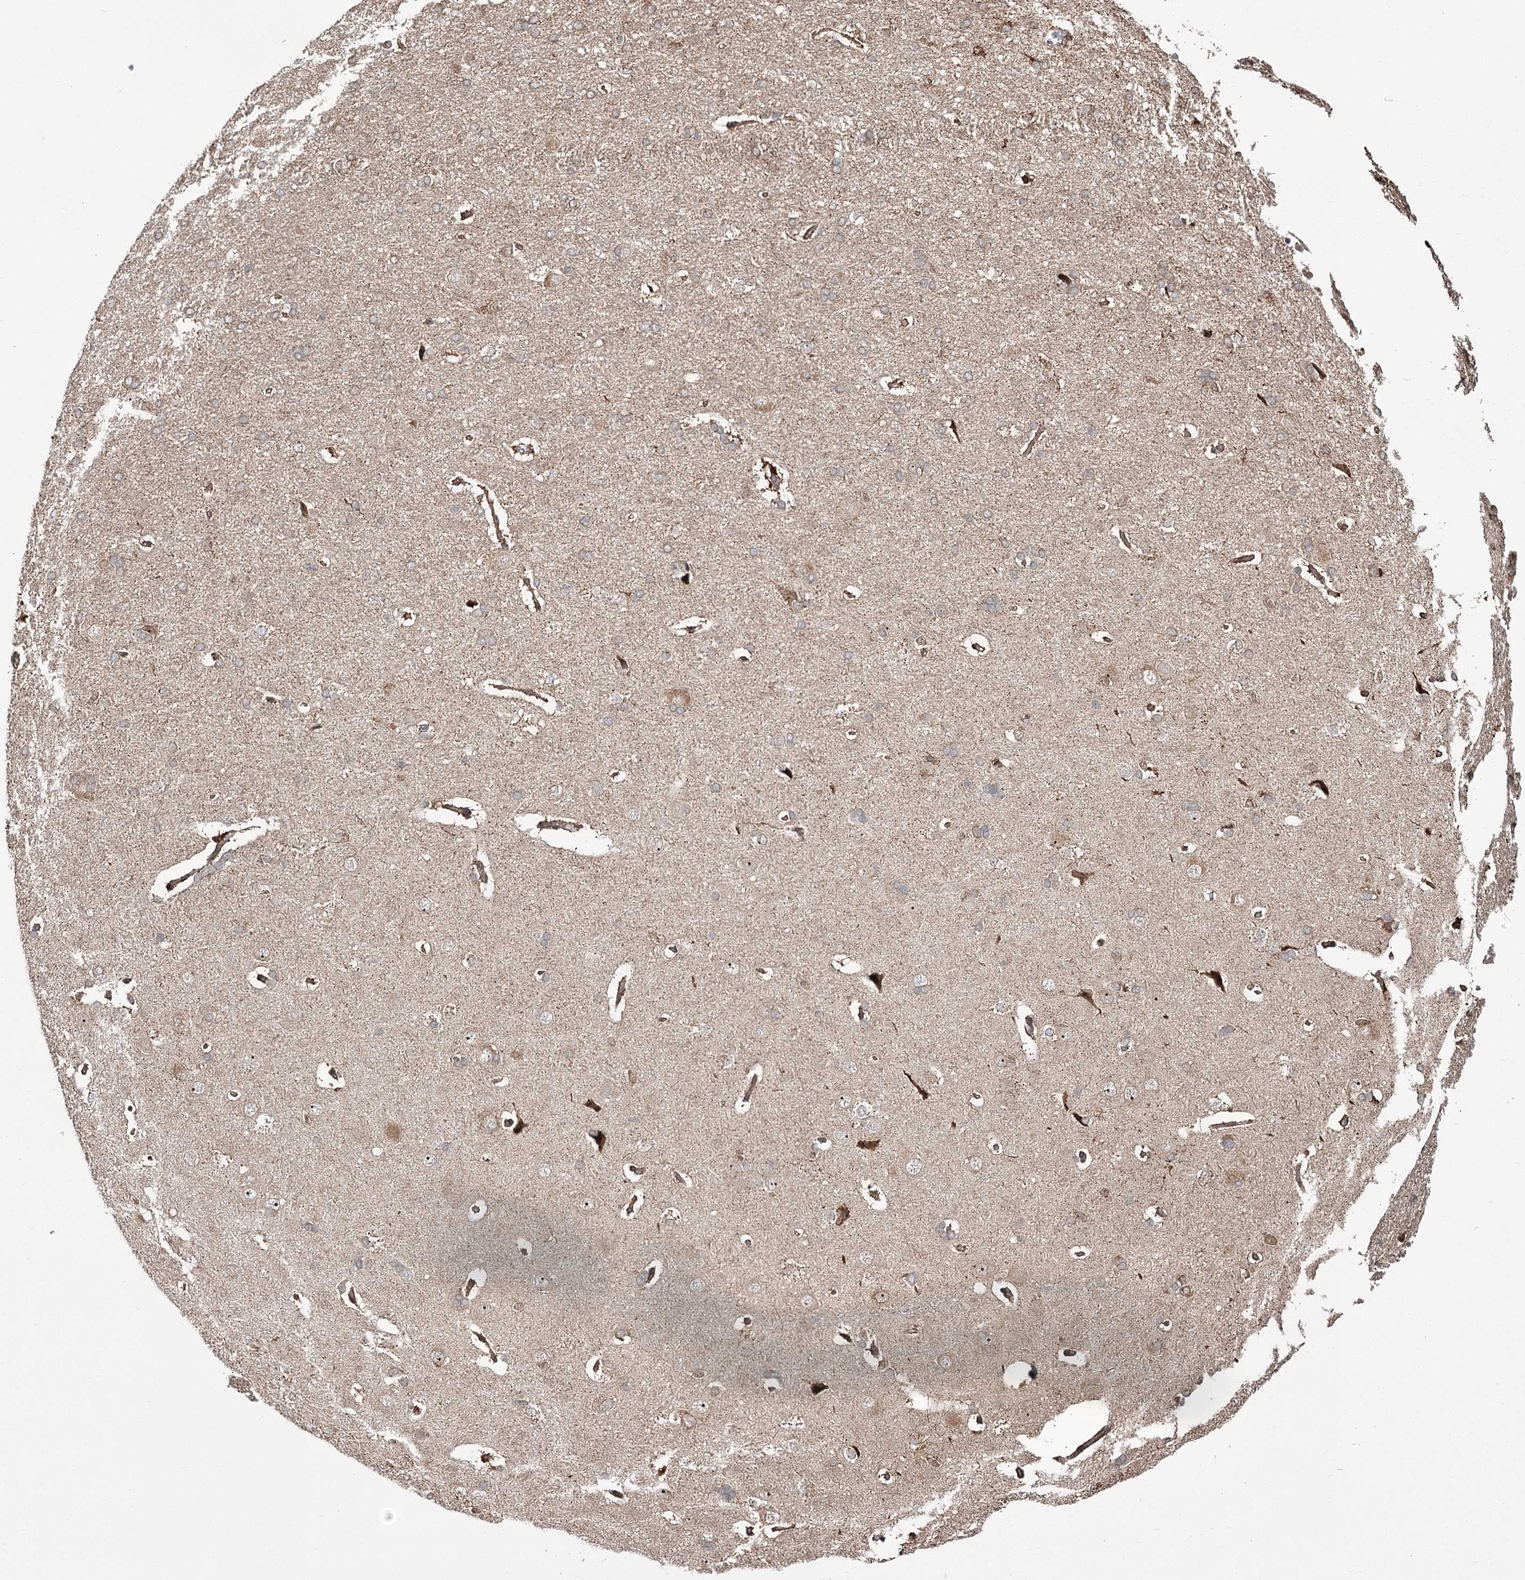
{"staining": {"intensity": "weak", "quantity": "25%-75%", "location": "cytoplasmic/membranous"}, "tissue": "cerebral cortex", "cell_type": "Endothelial cells", "image_type": "normal", "snomed": [{"axis": "morphology", "description": "Normal tissue, NOS"}, {"axis": "topography", "description": "Cerebral cortex"}], "caption": "The histopathology image reveals staining of benign cerebral cortex, revealing weak cytoplasmic/membranous protein staining (brown color) within endothelial cells.", "gene": "FANCL", "patient": {"sex": "male", "age": 62}}